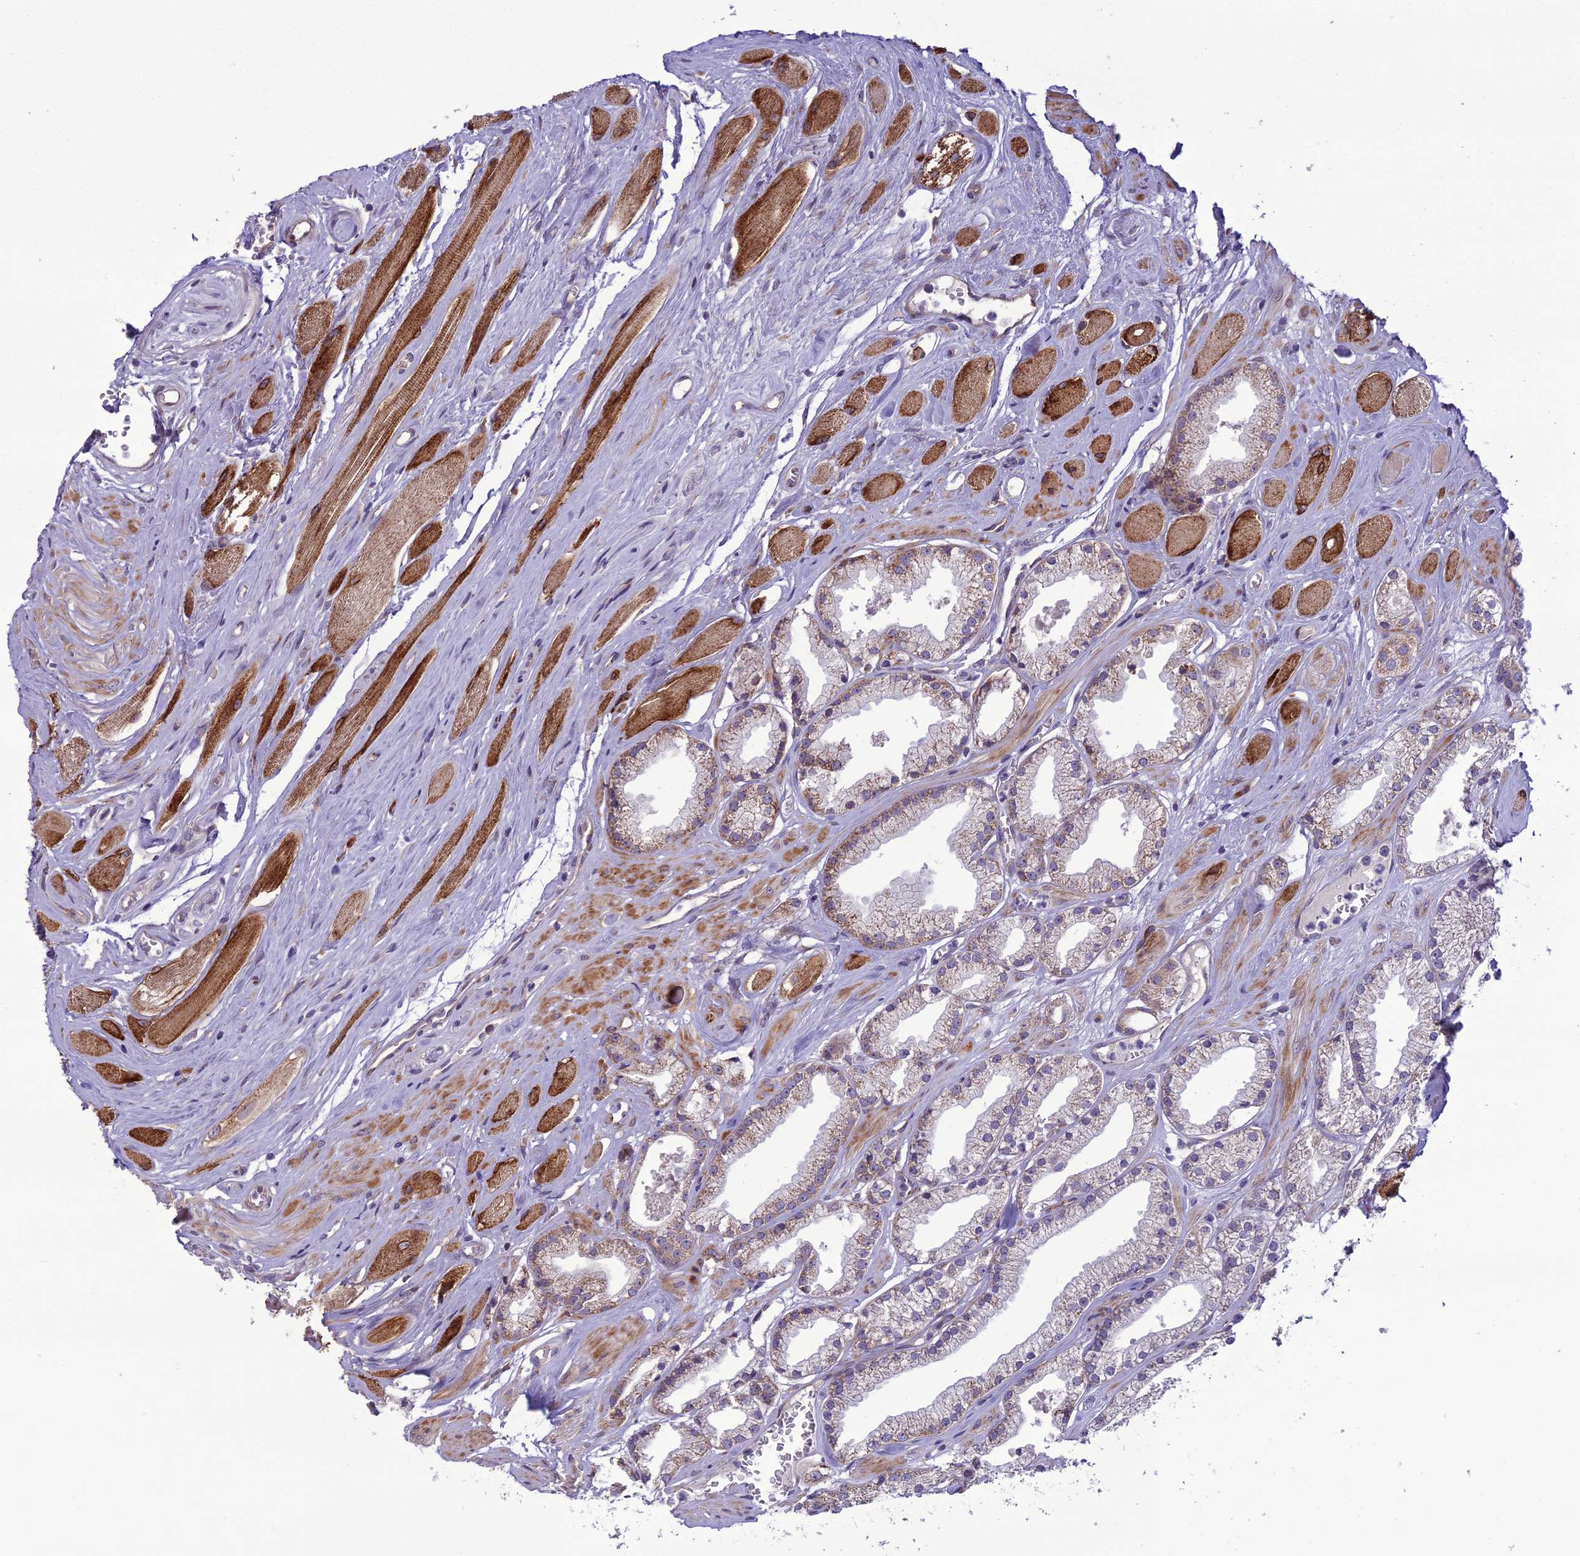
{"staining": {"intensity": "weak", "quantity": ">75%", "location": "cytoplasmic/membranous"}, "tissue": "prostate cancer", "cell_type": "Tumor cells", "image_type": "cancer", "snomed": [{"axis": "morphology", "description": "Adenocarcinoma, High grade"}, {"axis": "topography", "description": "Prostate"}], "caption": "Weak cytoplasmic/membranous protein expression is seen in approximately >75% of tumor cells in prostate adenocarcinoma (high-grade).", "gene": "NODAL", "patient": {"sex": "male", "age": 67}}